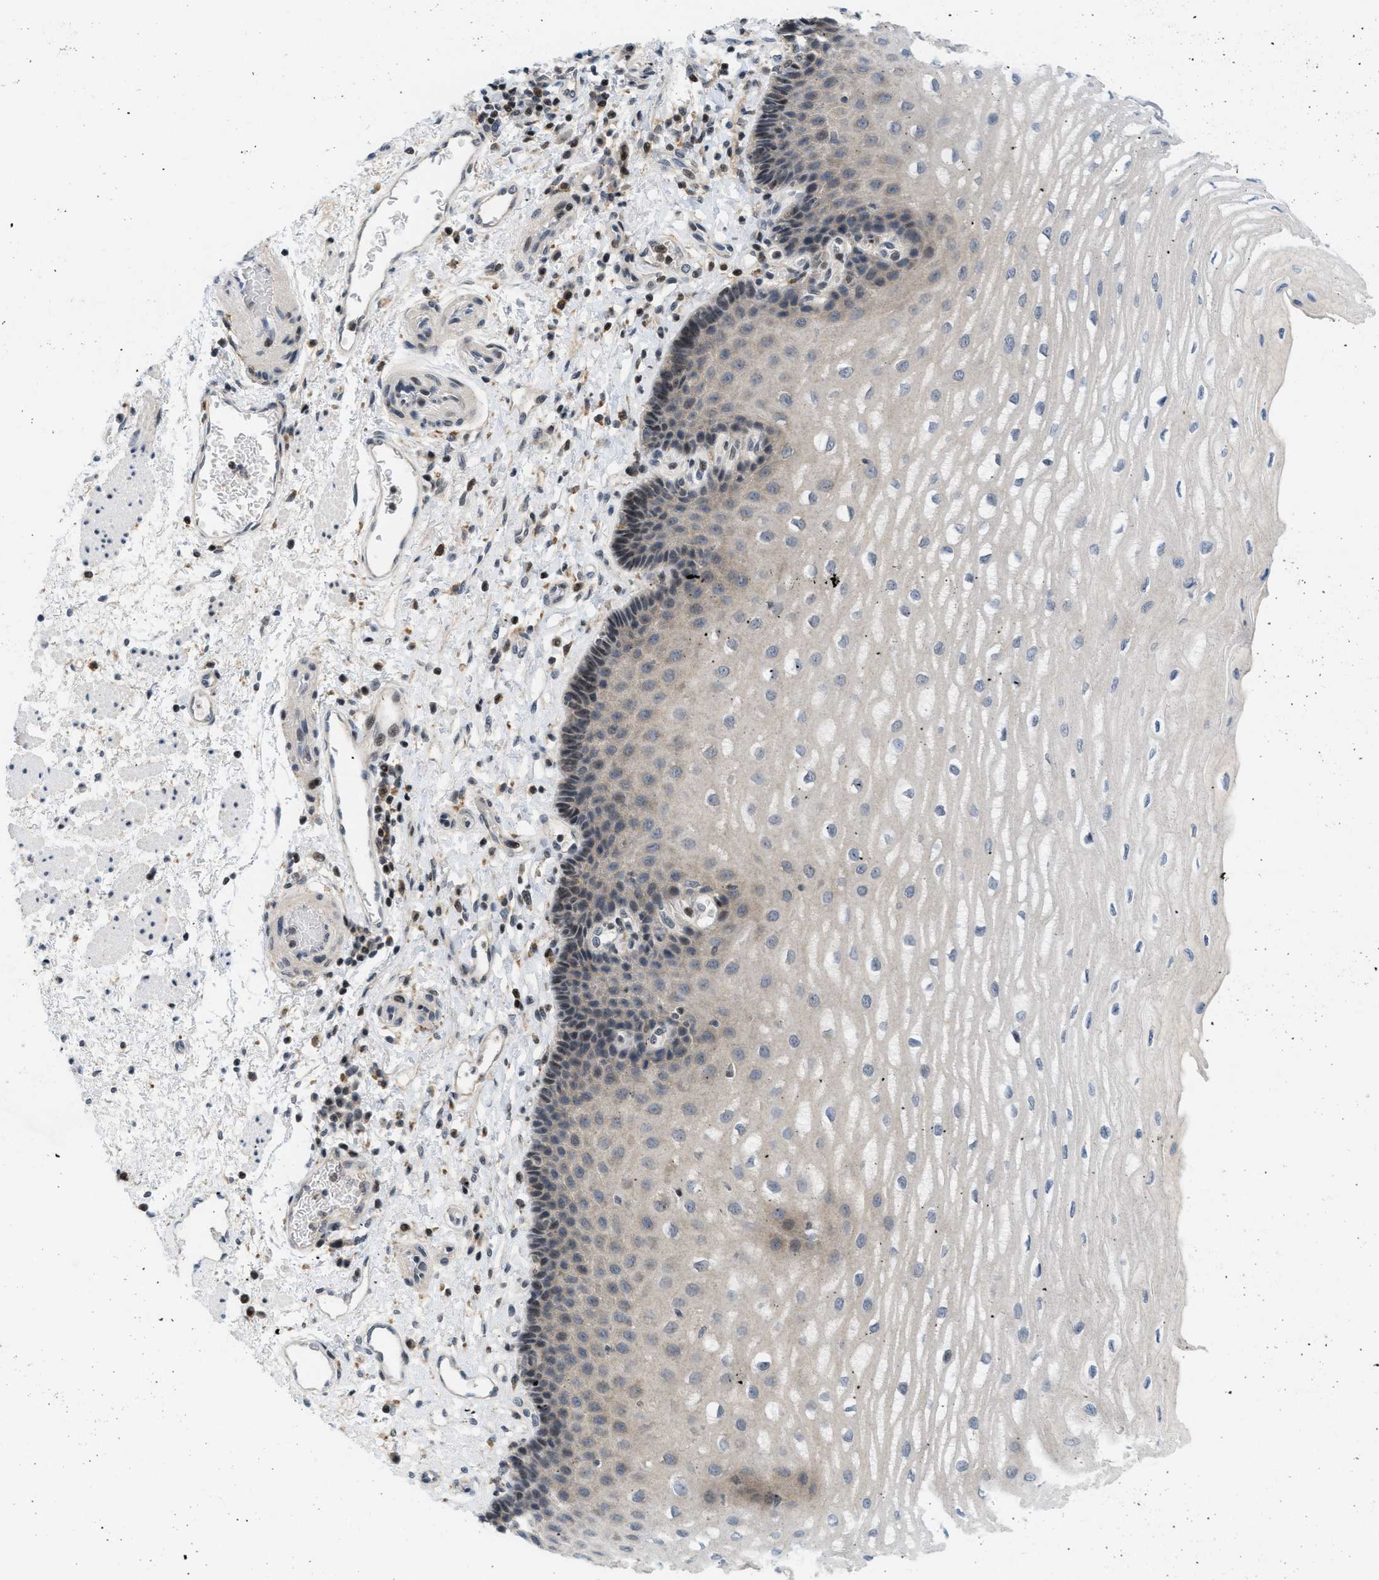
{"staining": {"intensity": "moderate", "quantity": "<25%", "location": "cytoplasmic/membranous,nuclear"}, "tissue": "esophagus", "cell_type": "Squamous epithelial cells", "image_type": "normal", "snomed": [{"axis": "morphology", "description": "Normal tissue, NOS"}, {"axis": "topography", "description": "Esophagus"}], "caption": "This histopathology image reveals IHC staining of normal human esophagus, with low moderate cytoplasmic/membranous,nuclear staining in about <25% of squamous epithelial cells.", "gene": "ING1", "patient": {"sex": "male", "age": 54}}